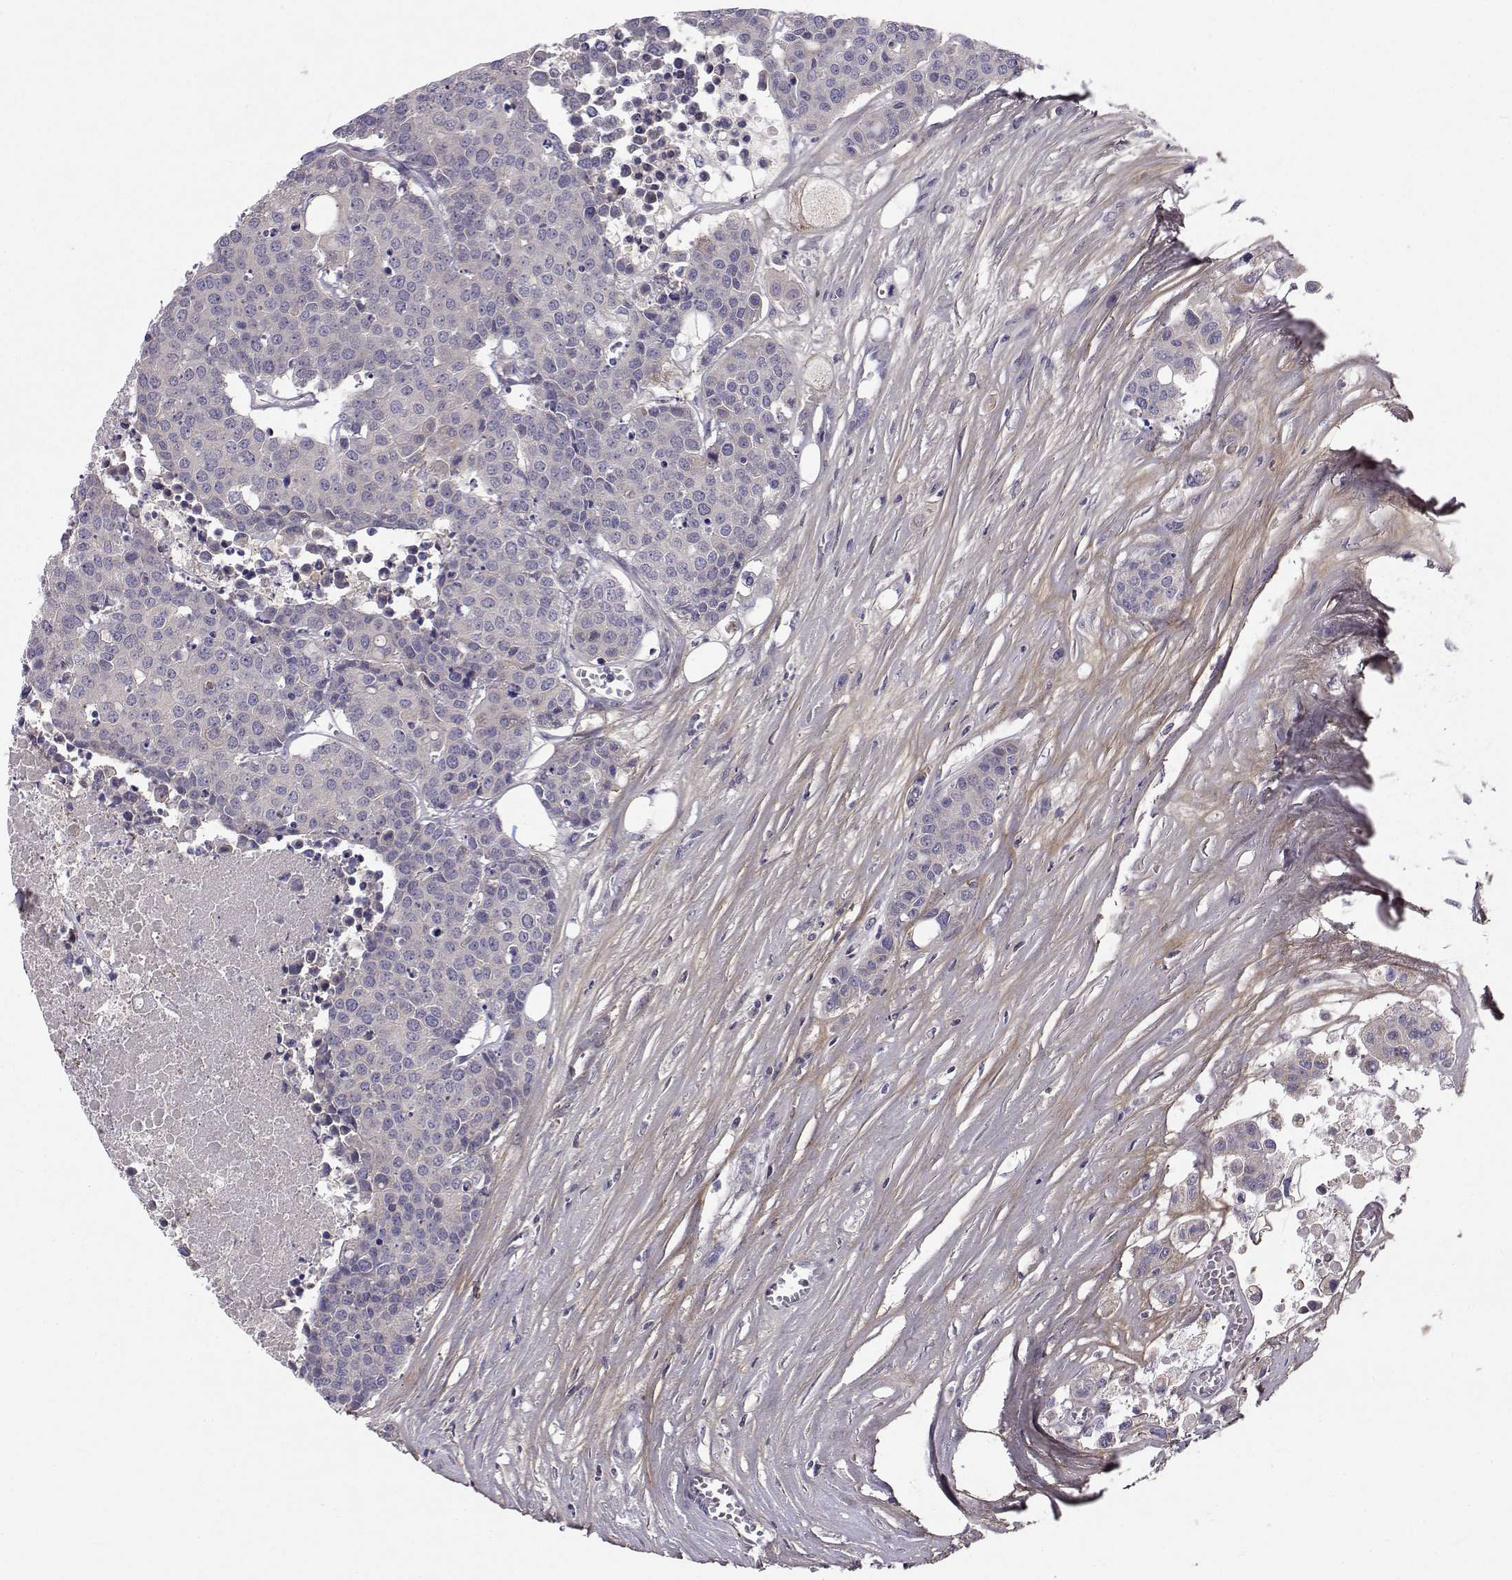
{"staining": {"intensity": "negative", "quantity": "none", "location": "none"}, "tissue": "carcinoid", "cell_type": "Tumor cells", "image_type": "cancer", "snomed": [{"axis": "morphology", "description": "Carcinoid, malignant, NOS"}, {"axis": "topography", "description": "Colon"}], "caption": "A photomicrograph of human carcinoid (malignant) is negative for staining in tumor cells. Nuclei are stained in blue.", "gene": "PEX5L", "patient": {"sex": "male", "age": 81}}